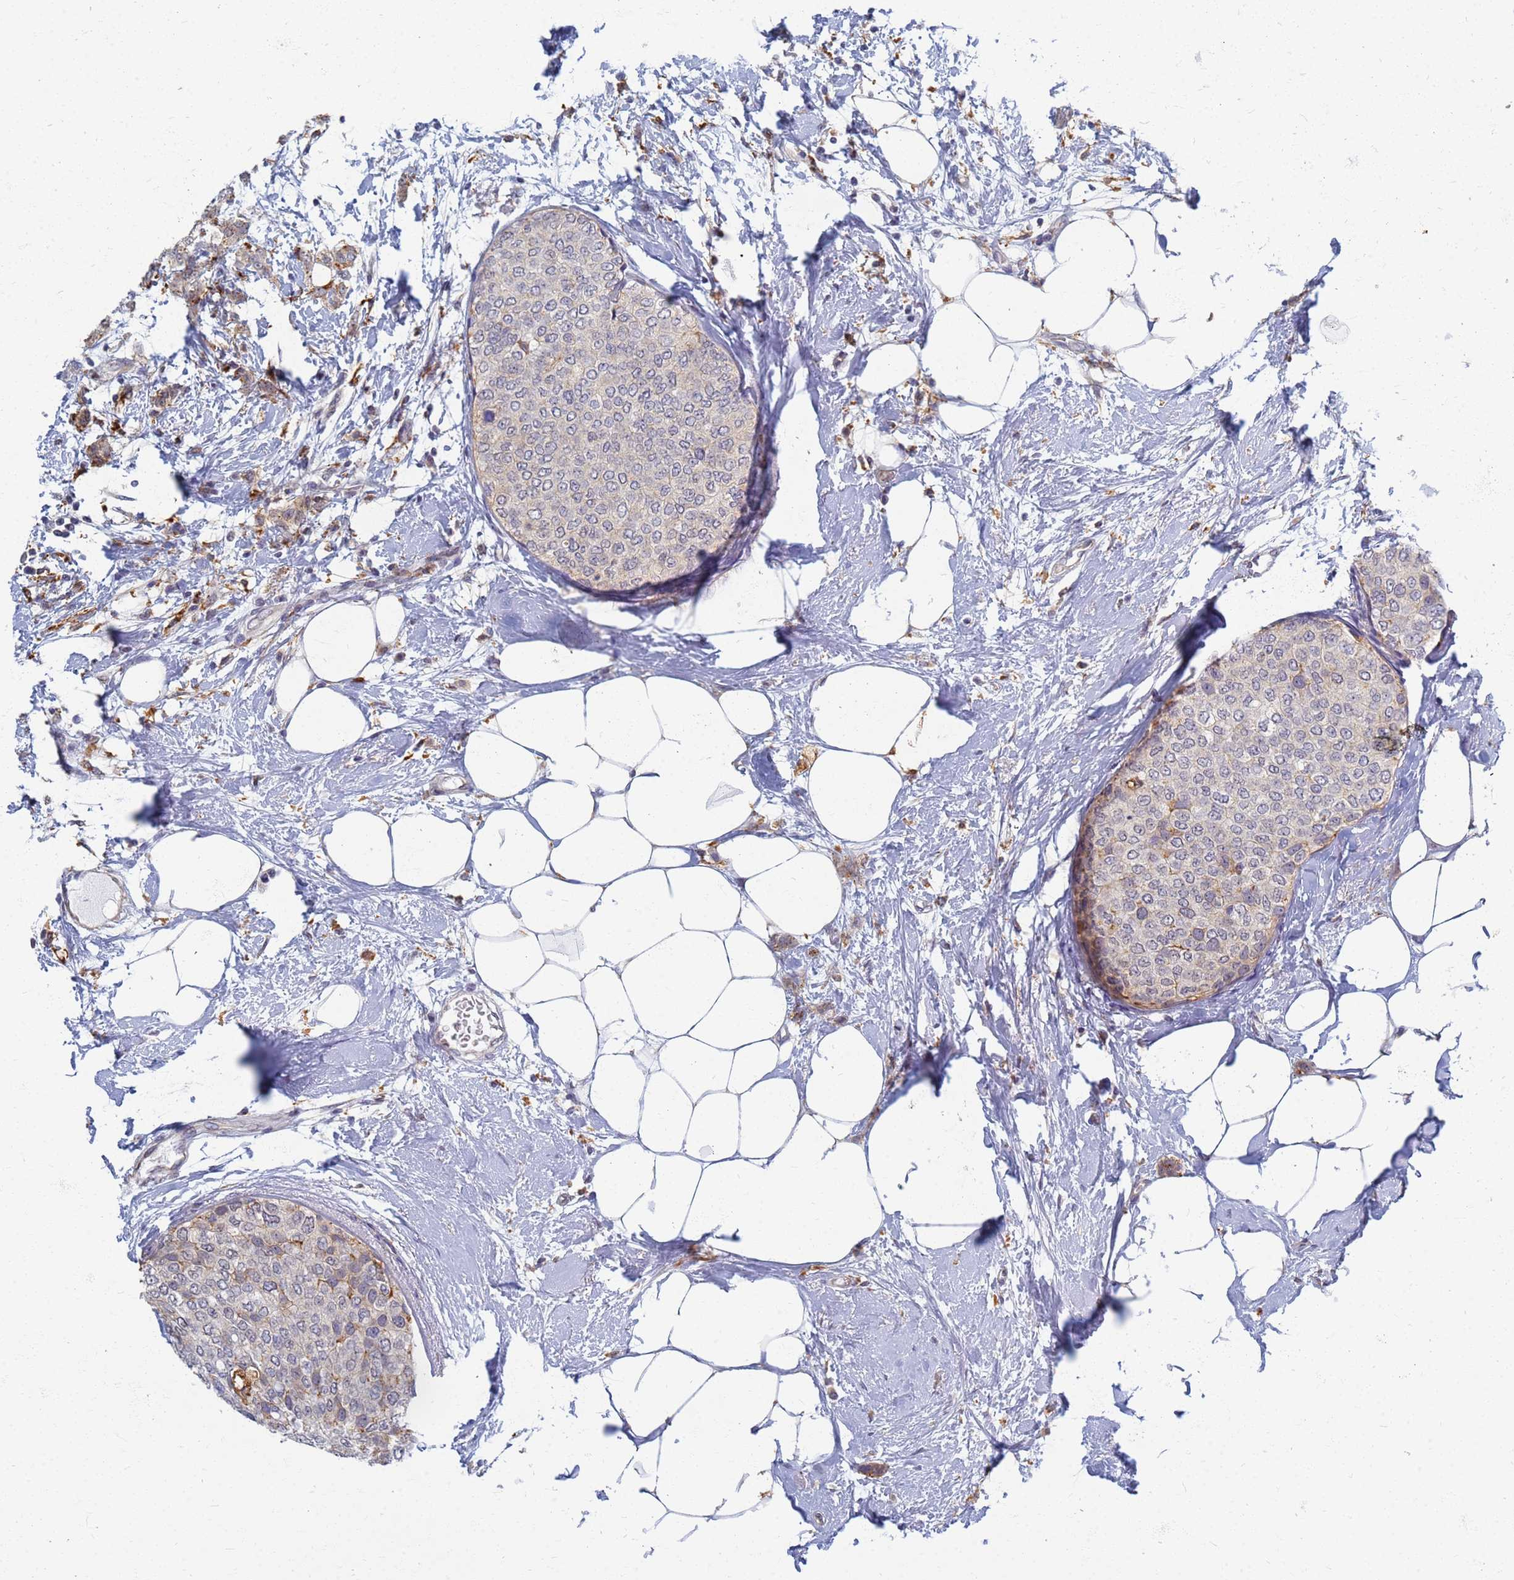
{"staining": {"intensity": "moderate", "quantity": "25%-75%", "location": "cytoplasmic/membranous"}, "tissue": "breast cancer", "cell_type": "Tumor cells", "image_type": "cancer", "snomed": [{"axis": "morphology", "description": "Duct carcinoma"}, {"axis": "topography", "description": "Breast"}], "caption": "Immunohistochemistry staining of breast intraductal carcinoma, which displays medium levels of moderate cytoplasmic/membranous staining in about 25%-75% of tumor cells indicating moderate cytoplasmic/membranous protein staining. The staining was performed using DAB (brown) for protein detection and nuclei were counterstained in hematoxylin (blue).", "gene": "ATP6V1E1", "patient": {"sex": "female", "age": 72}}